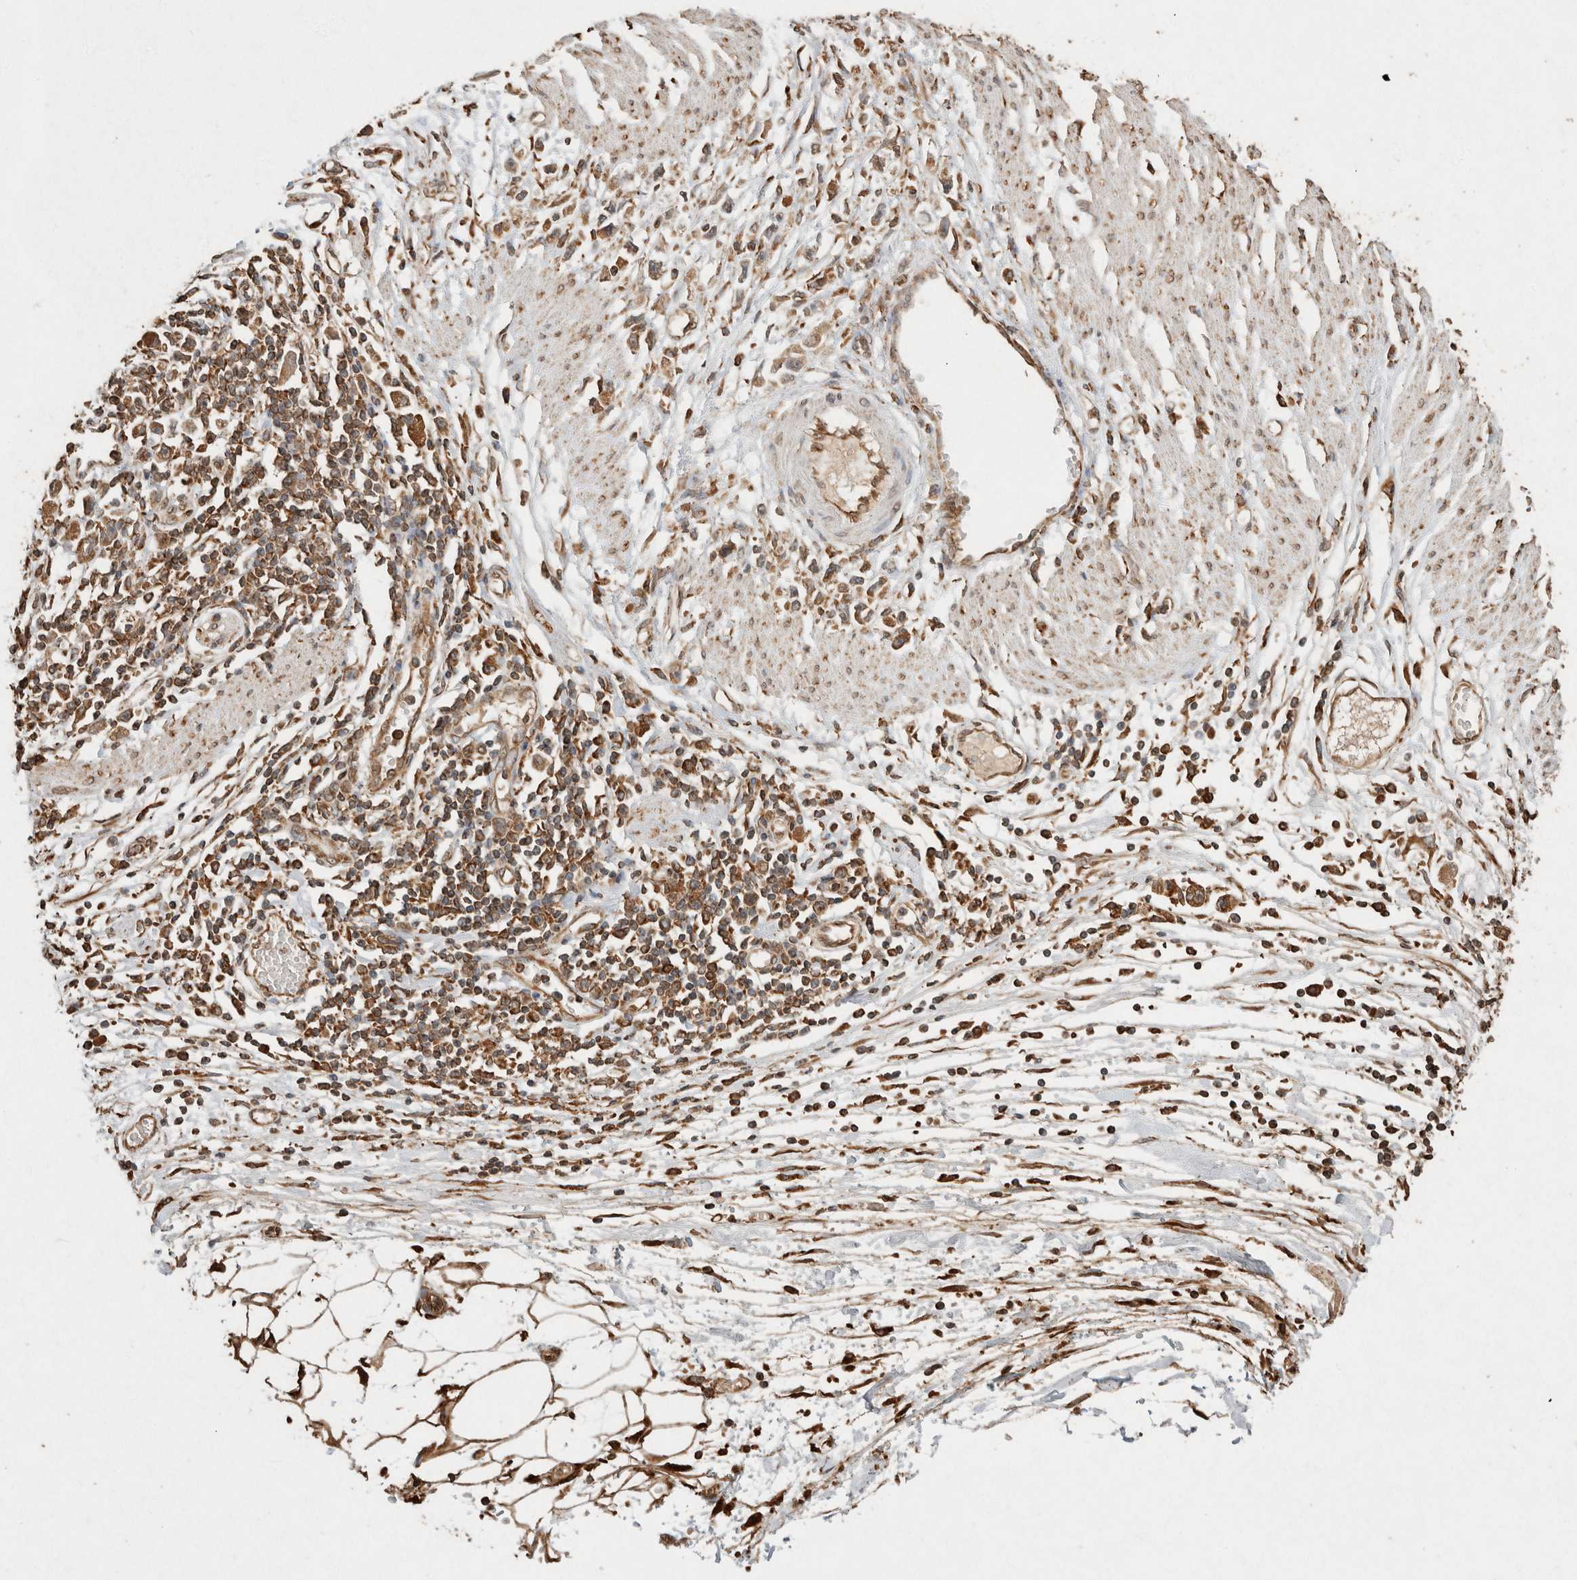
{"staining": {"intensity": "moderate", "quantity": ">75%", "location": "cytoplasmic/membranous"}, "tissue": "stomach cancer", "cell_type": "Tumor cells", "image_type": "cancer", "snomed": [{"axis": "morphology", "description": "Adenocarcinoma, NOS"}, {"axis": "topography", "description": "Stomach"}], "caption": "This is an image of IHC staining of stomach cancer (adenocarcinoma), which shows moderate staining in the cytoplasmic/membranous of tumor cells.", "gene": "ERAP1", "patient": {"sex": "female", "age": 59}}